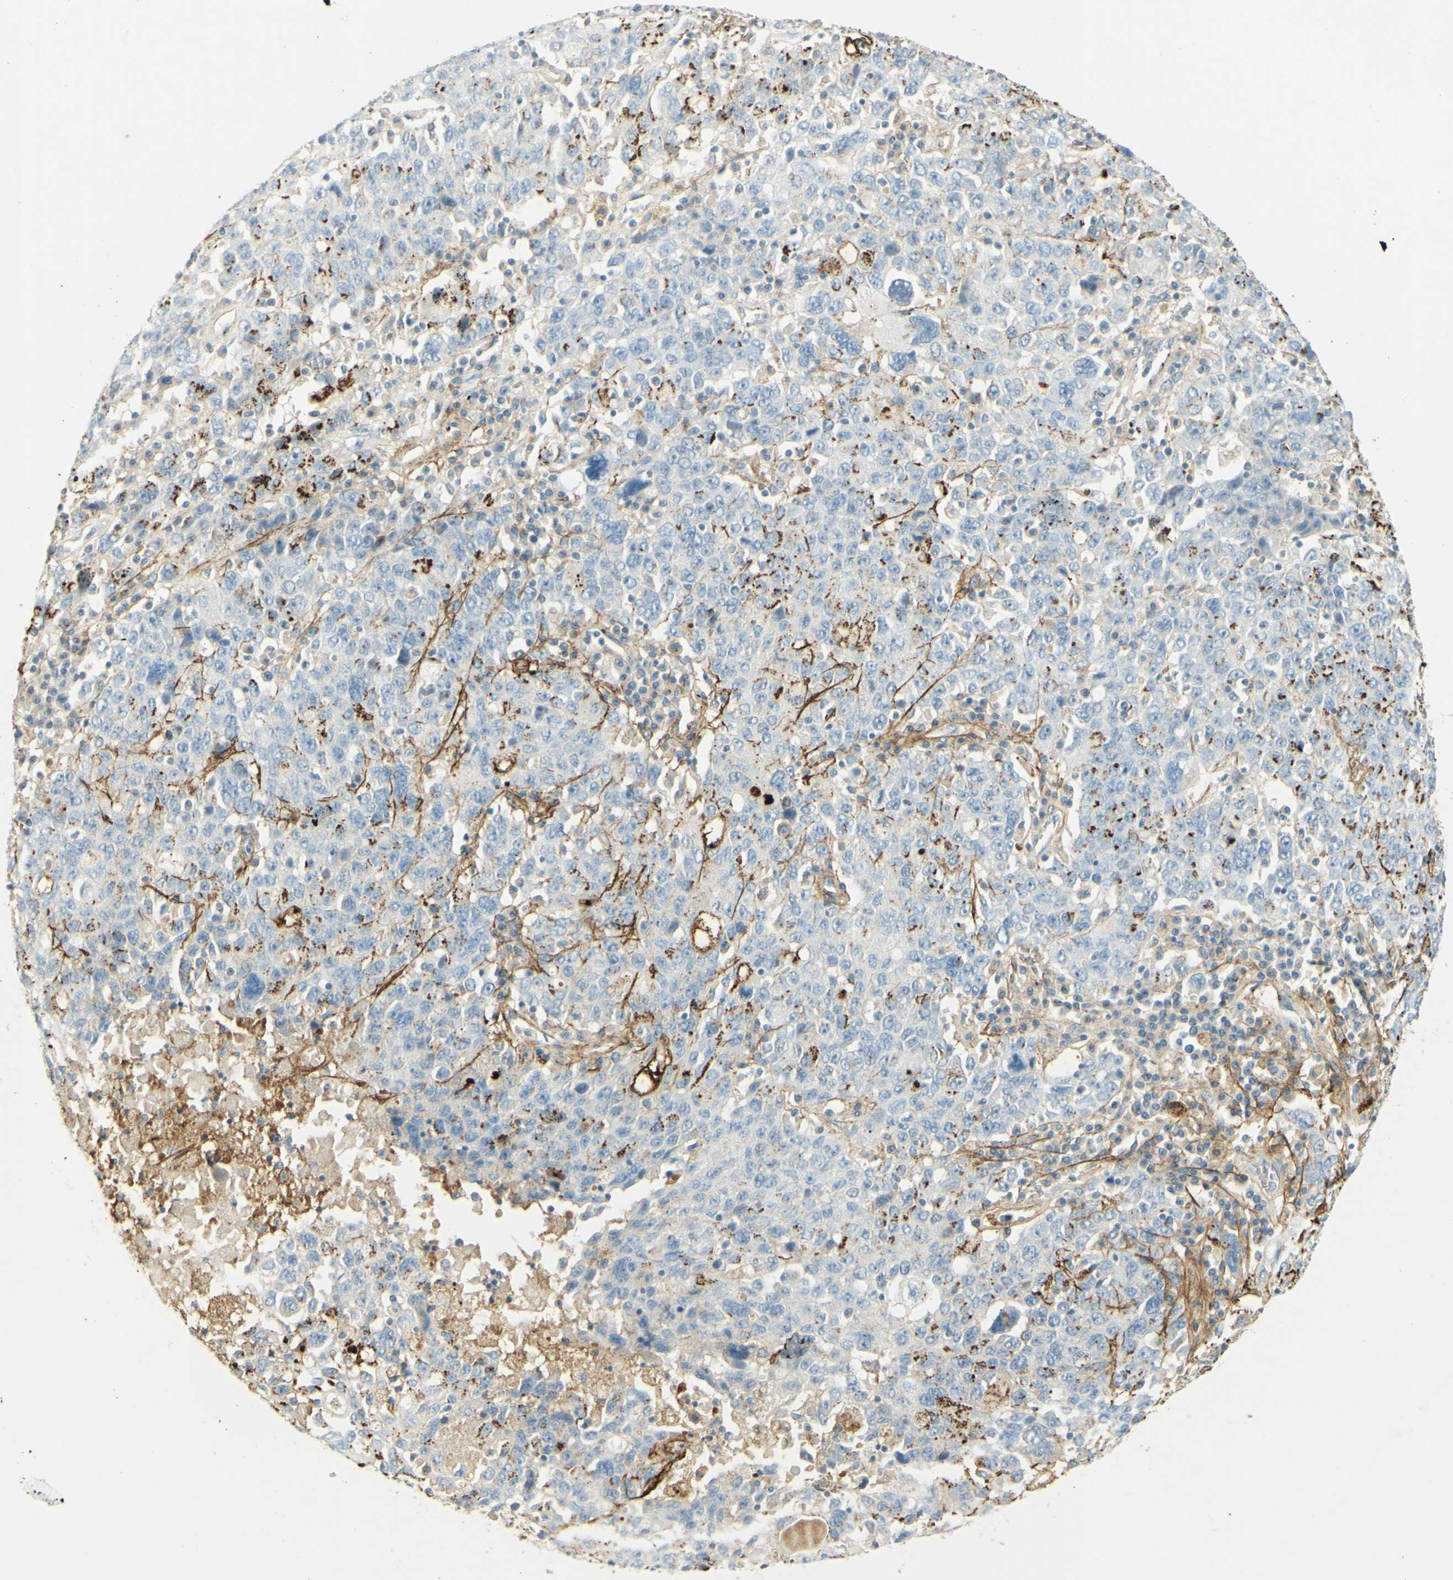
{"staining": {"intensity": "strong", "quantity": "25%-75%", "location": "cytoplasmic/membranous"}, "tissue": "ovarian cancer", "cell_type": "Tumor cells", "image_type": "cancer", "snomed": [{"axis": "morphology", "description": "Carcinoma, endometroid"}, {"axis": "topography", "description": "Ovary"}], "caption": "Immunohistochemistry (DAB) staining of human endometroid carcinoma (ovarian) demonstrates strong cytoplasmic/membranous protein staining in about 25%-75% of tumor cells.", "gene": "TNN", "patient": {"sex": "female", "age": 62}}